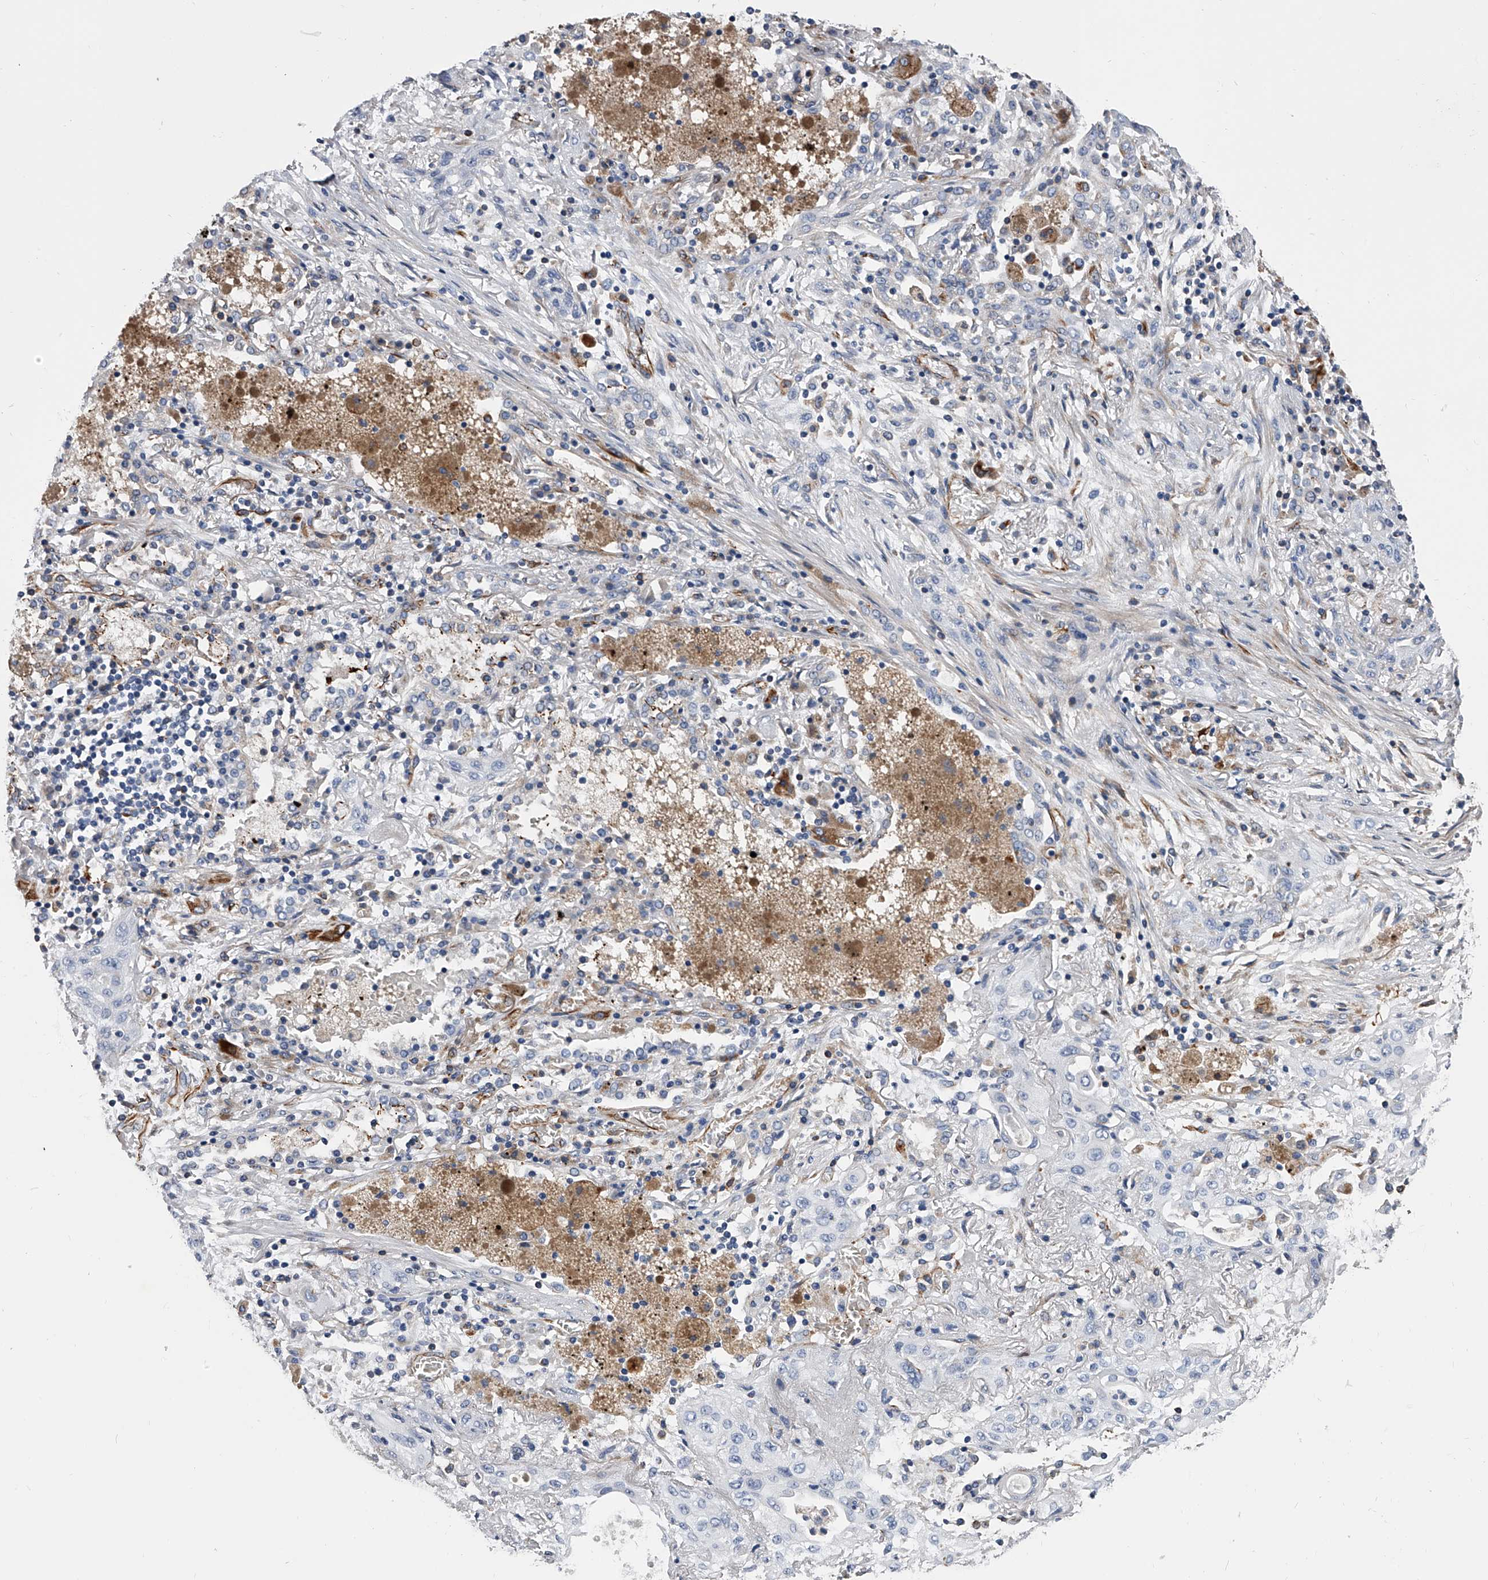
{"staining": {"intensity": "negative", "quantity": "none", "location": "none"}, "tissue": "lung cancer", "cell_type": "Tumor cells", "image_type": "cancer", "snomed": [{"axis": "morphology", "description": "Squamous cell carcinoma, NOS"}, {"axis": "topography", "description": "Lung"}], "caption": "IHC micrograph of neoplastic tissue: lung cancer stained with DAB demonstrates no significant protein positivity in tumor cells. Nuclei are stained in blue.", "gene": "EFCAB7", "patient": {"sex": "female", "age": 47}}